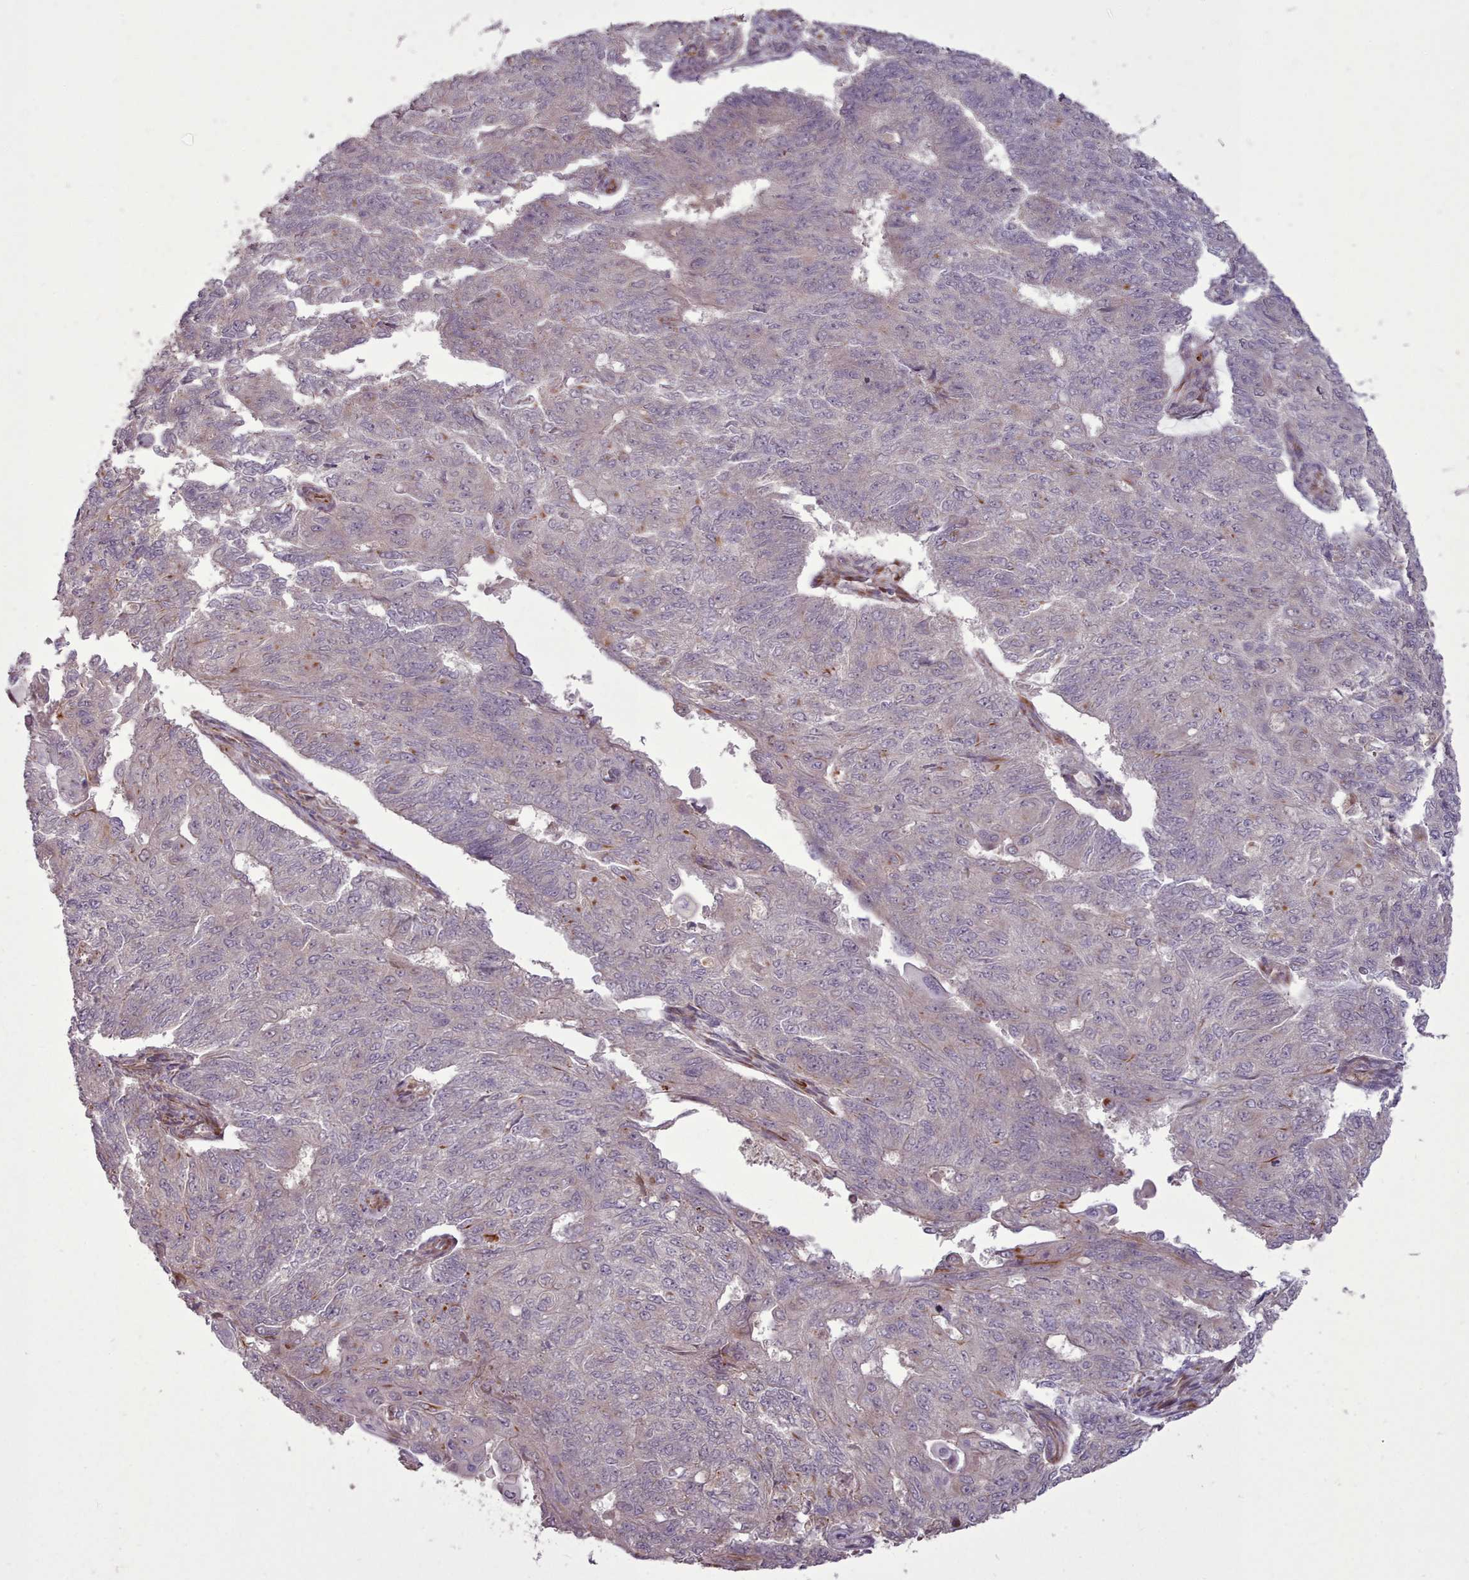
{"staining": {"intensity": "strong", "quantity": "<25%", "location": "cytoplasmic/membranous"}, "tissue": "endometrial cancer", "cell_type": "Tumor cells", "image_type": "cancer", "snomed": [{"axis": "morphology", "description": "Adenocarcinoma, NOS"}, {"axis": "topography", "description": "Endometrium"}], "caption": "An immunohistochemistry histopathology image of neoplastic tissue is shown. Protein staining in brown labels strong cytoplasmic/membranous positivity in endometrial cancer (adenocarcinoma) within tumor cells.", "gene": "GBGT1", "patient": {"sex": "female", "age": 32}}